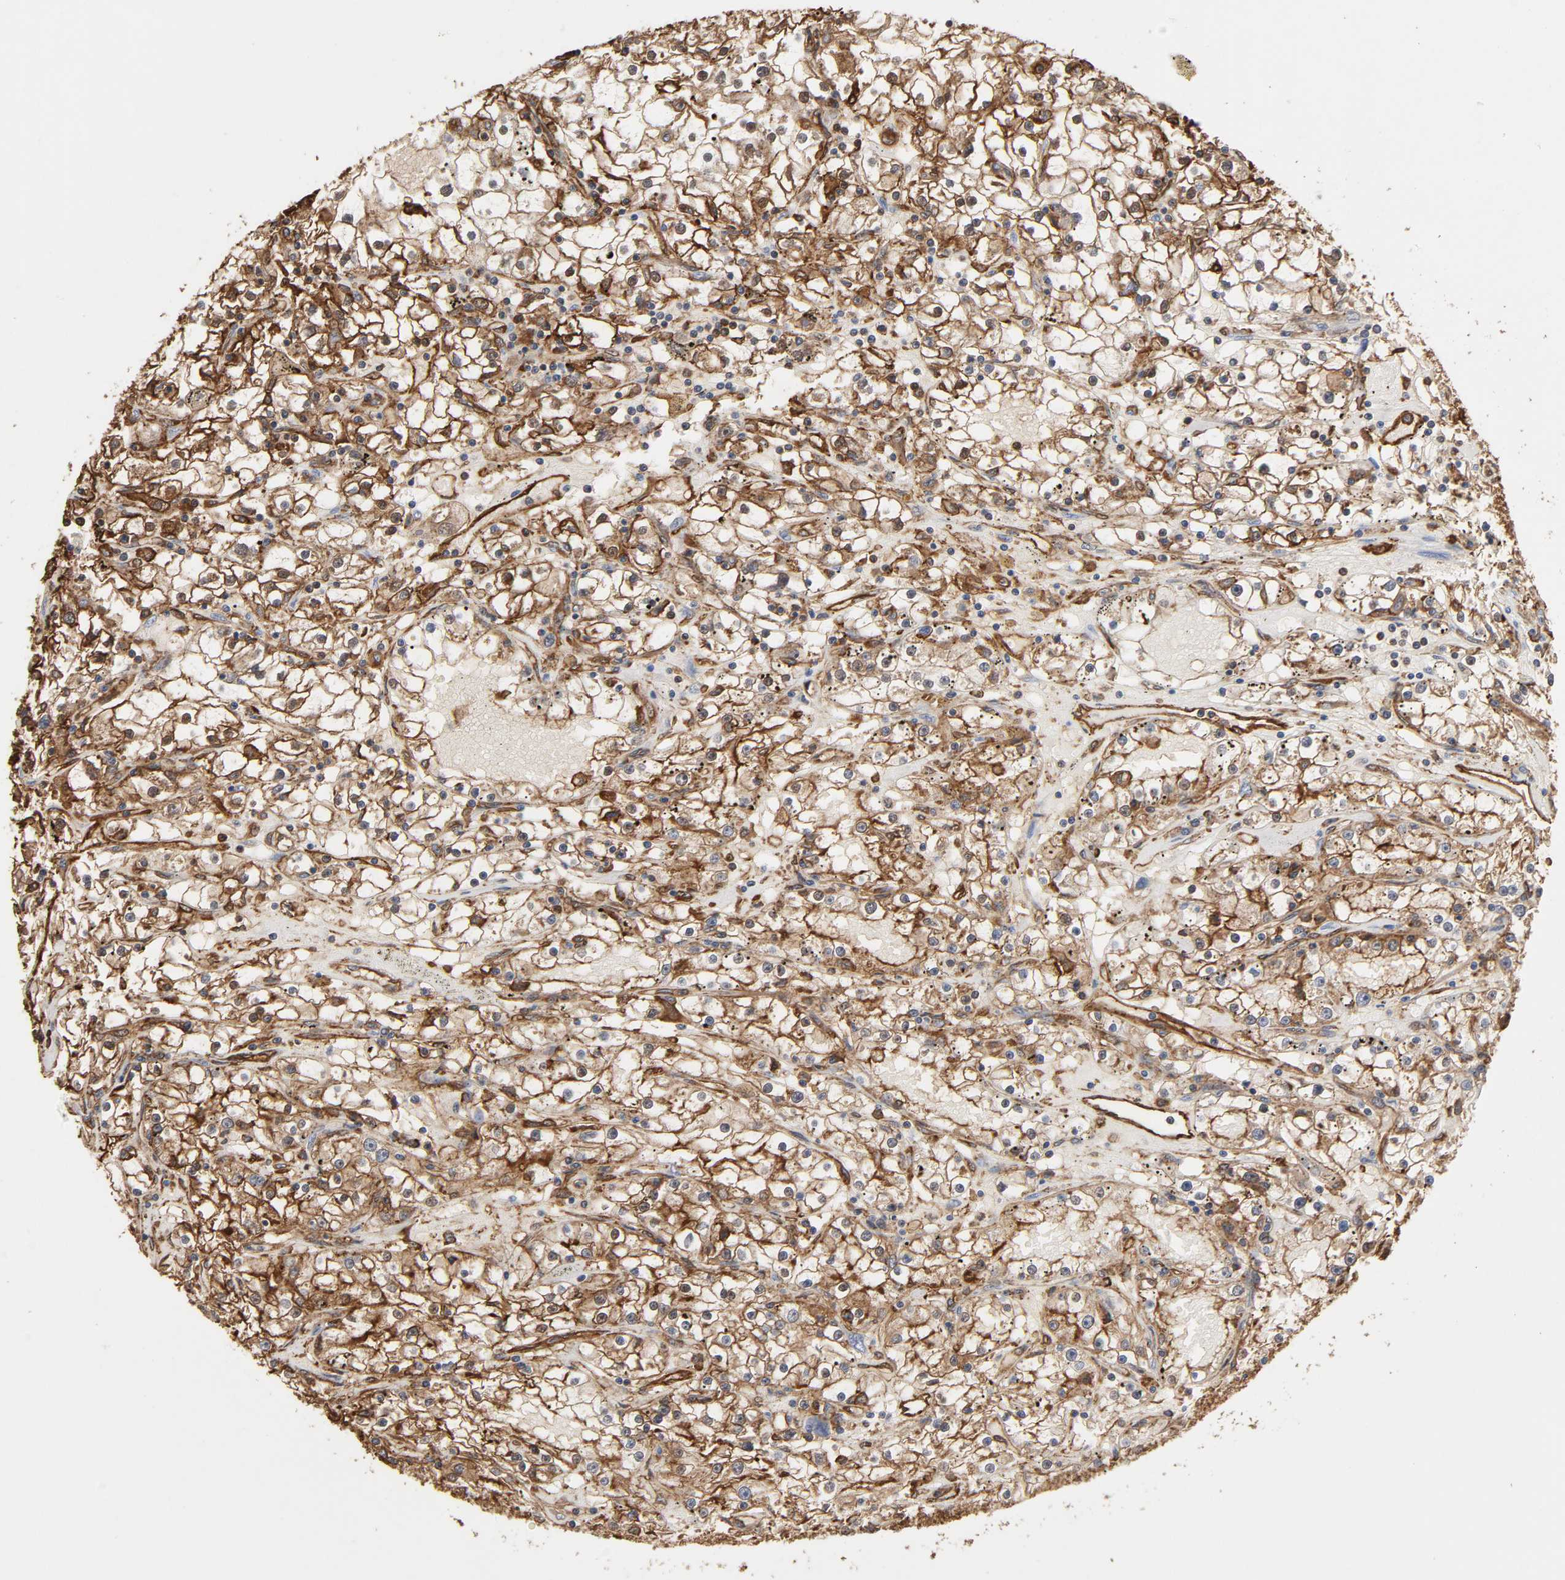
{"staining": {"intensity": "moderate", "quantity": "25%-75%", "location": "cytoplasmic/membranous"}, "tissue": "renal cancer", "cell_type": "Tumor cells", "image_type": "cancer", "snomed": [{"axis": "morphology", "description": "Adenocarcinoma, NOS"}, {"axis": "topography", "description": "Kidney"}], "caption": "Immunohistochemistry histopathology image of neoplastic tissue: adenocarcinoma (renal) stained using immunohistochemistry (IHC) shows medium levels of moderate protein expression localized specifically in the cytoplasmic/membranous of tumor cells, appearing as a cytoplasmic/membranous brown color.", "gene": "ANXA2", "patient": {"sex": "male", "age": 56}}